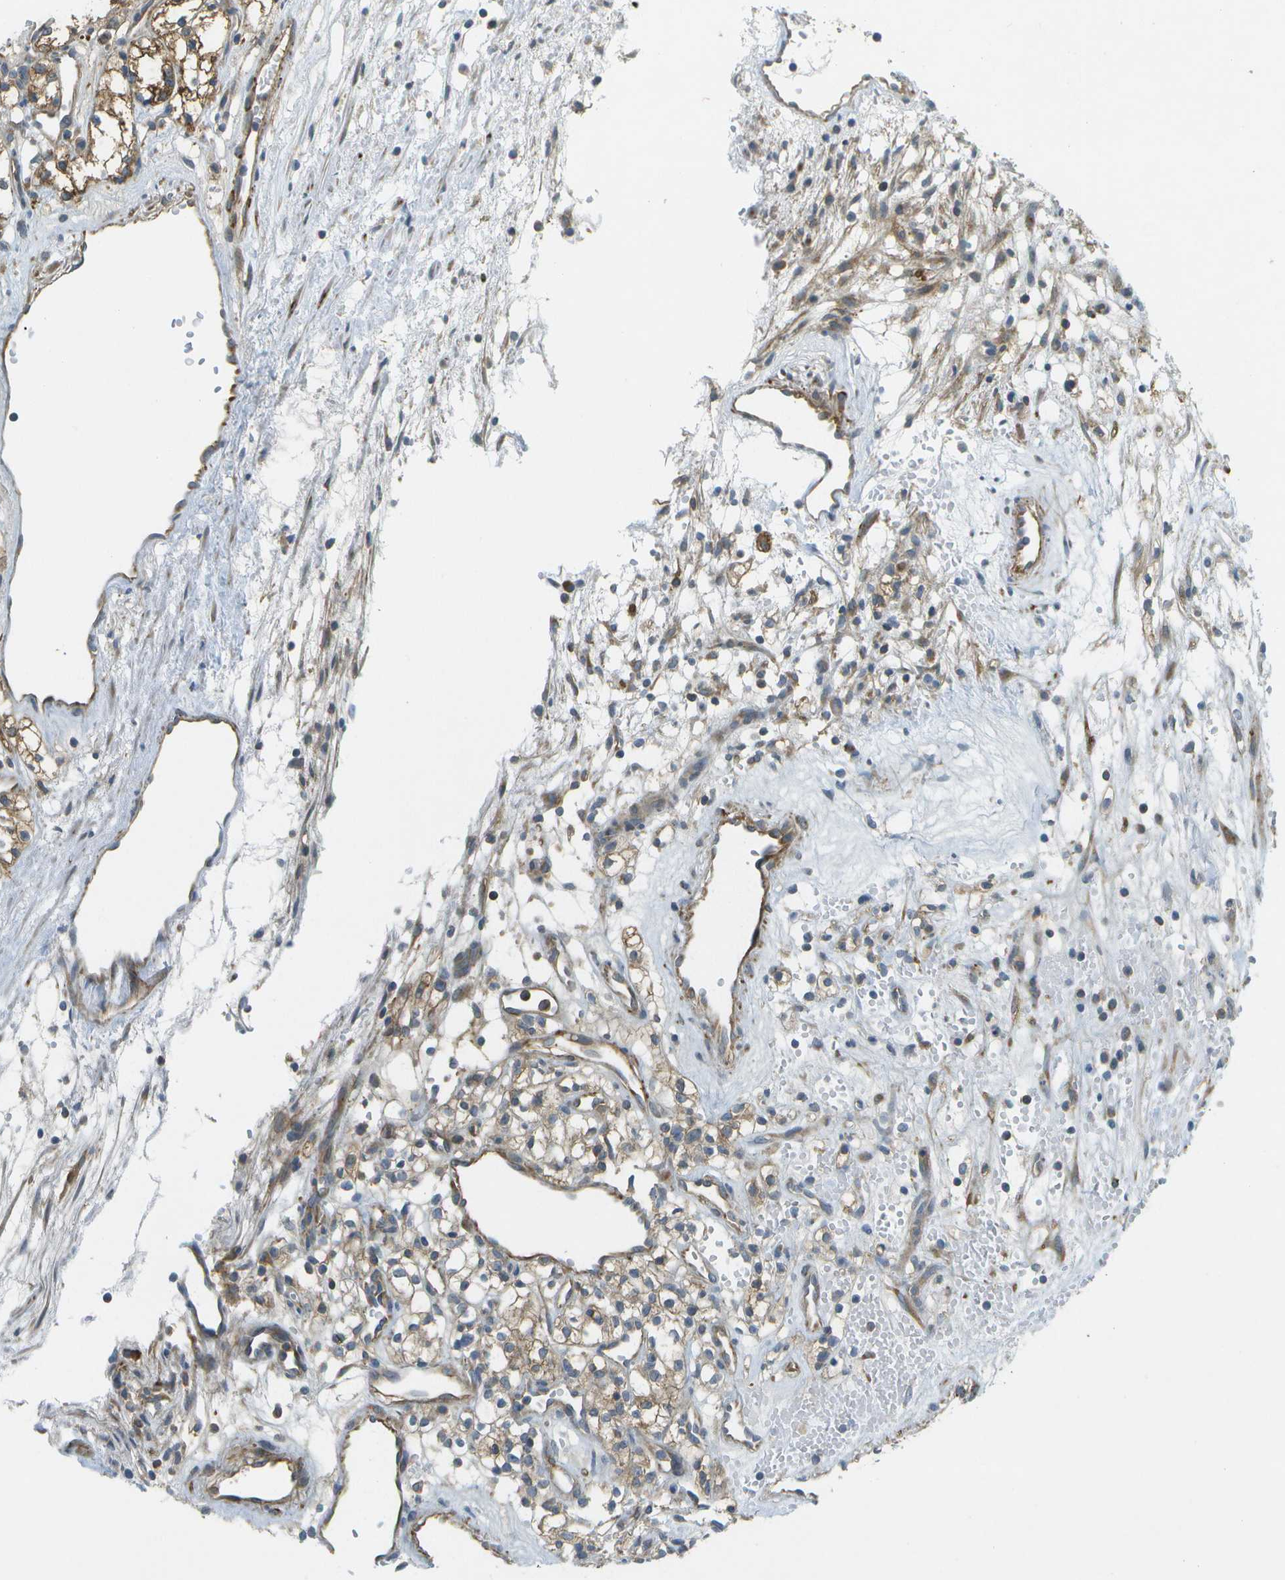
{"staining": {"intensity": "moderate", "quantity": ">75%", "location": "cytoplasmic/membranous"}, "tissue": "renal cancer", "cell_type": "Tumor cells", "image_type": "cancer", "snomed": [{"axis": "morphology", "description": "Adenocarcinoma, NOS"}, {"axis": "topography", "description": "Kidney"}], "caption": "The histopathology image demonstrates a brown stain indicating the presence of a protein in the cytoplasmic/membranous of tumor cells in renal cancer (adenocarcinoma).", "gene": "WNK2", "patient": {"sex": "male", "age": 59}}